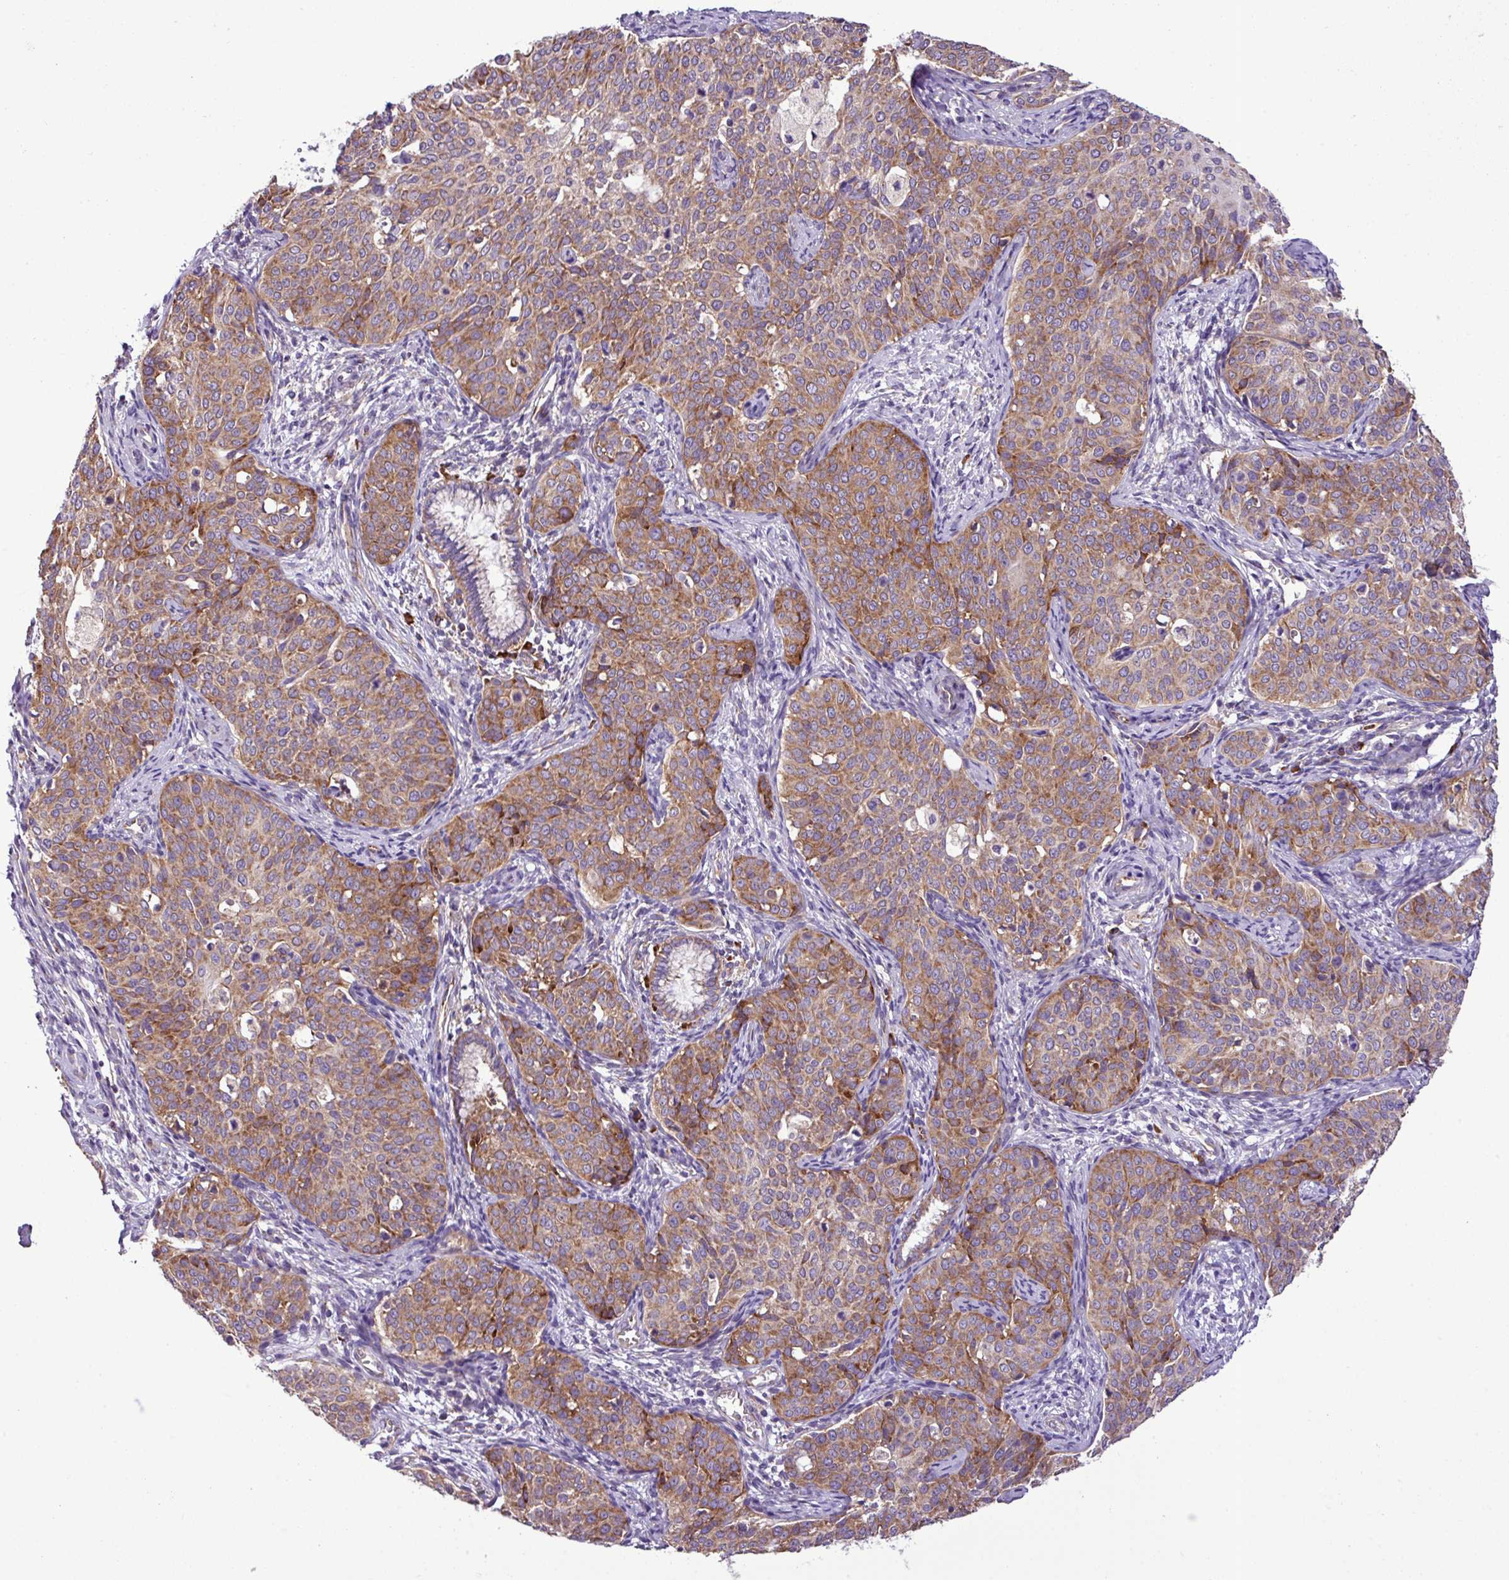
{"staining": {"intensity": "moderate", "quantity": ">75%", "location": "cytoplasmic/membranous"}, "tissue": "cervical cancer", "cell_type": "Tumor cells", "image_type": "cancer", "snomed": [{"axis": "morphology", "description": "Squamous cell carcinoma, NOS"}, {"axis": "topography", "description": "Cervix"}], "caption": "Cervical cancer stained with immunohistochemistry (IHC) displays moderate cytoplasmic/membranous staining in about >75% of tumor cells.", "gene": "RPL13", "patient": {"sex": "female", "age": 44}}